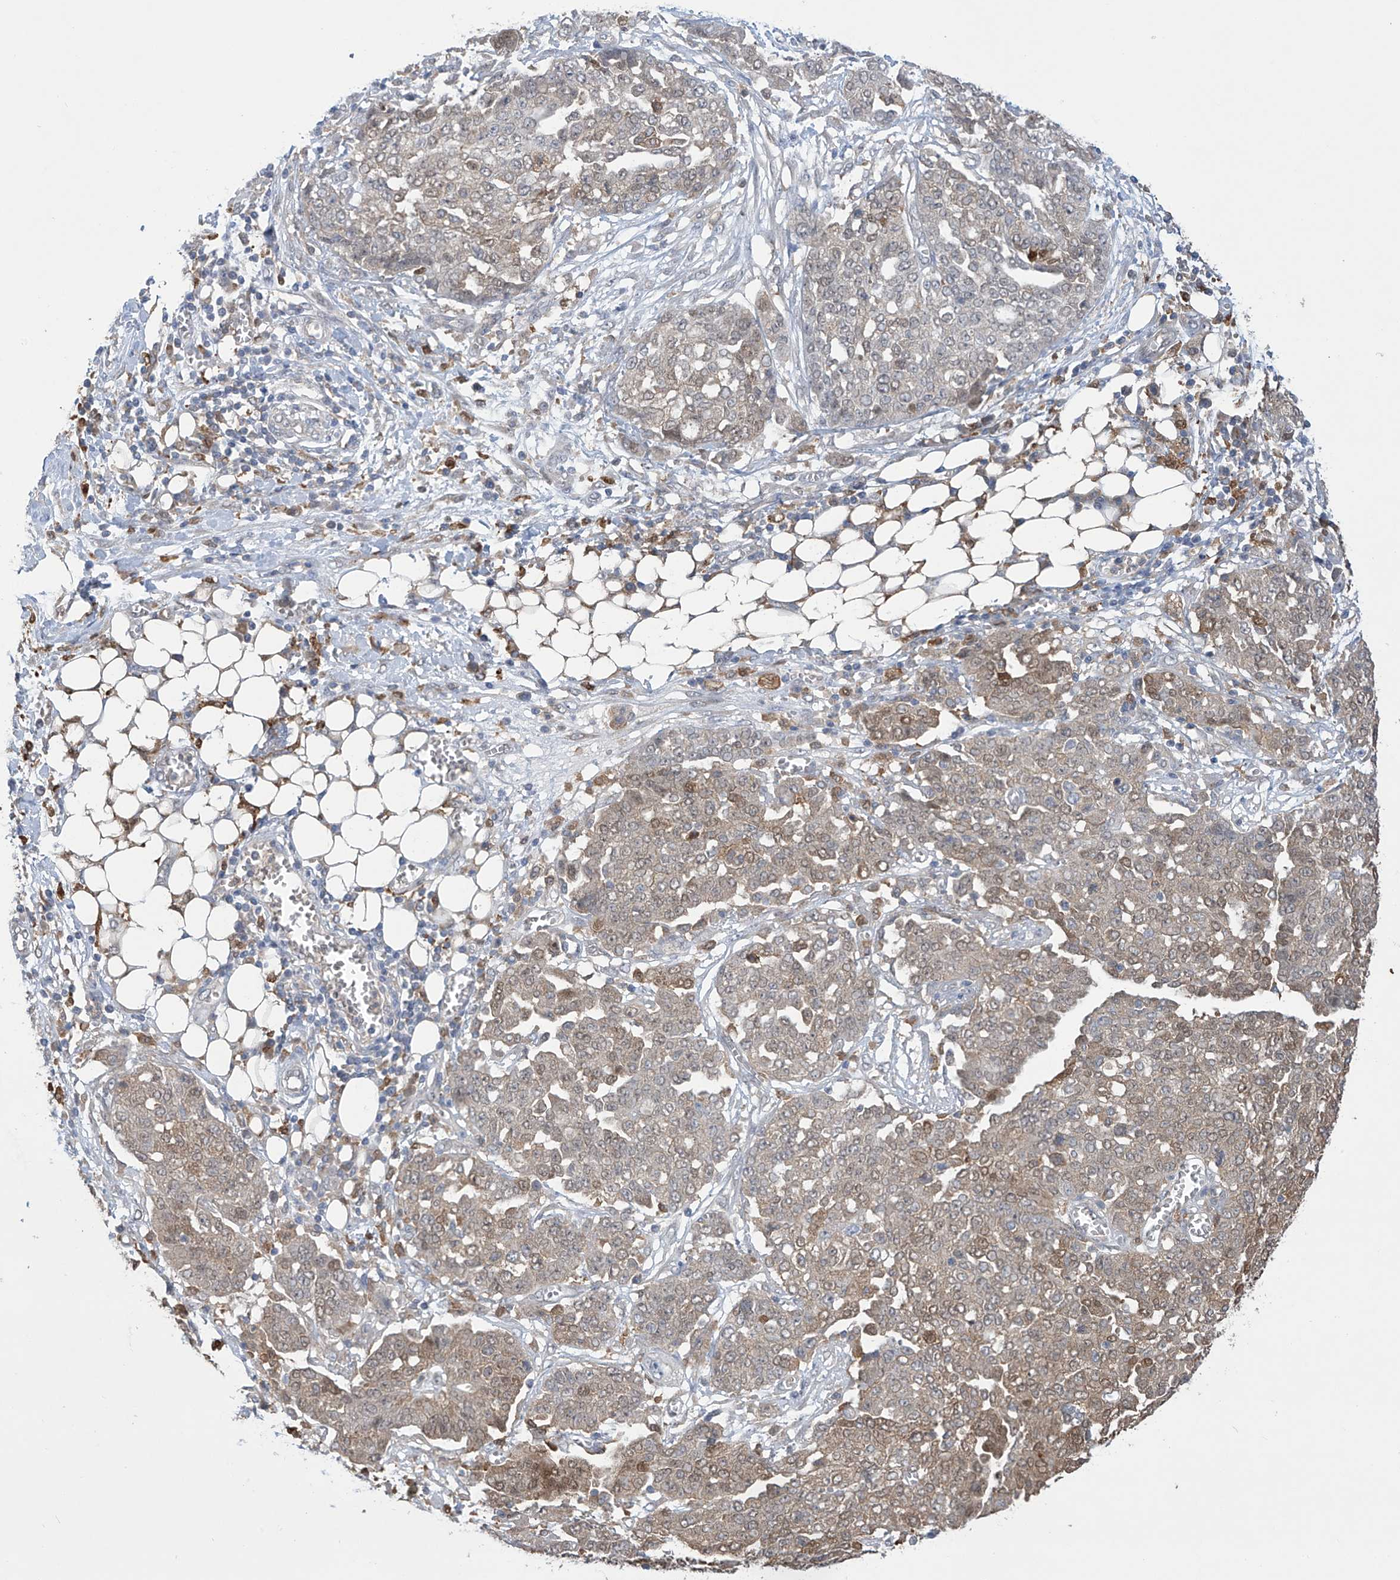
{"staining": {"intensity": "moderate", "quantity": ">75%", "location": "cytoplasmic/membranous,nuclear"}, "tissue": "ovarian cancer", "cell_type": "Tumor cells", "image_type": "cancer", "snomed": [{"axis": "morphology", "description": "Cystadenocarcinoma, serous, NOS"}, {"axis": "topography", "description": "Soft tissue"}, {"axis": "topography", "description": "Ovary"}], "caption": "Ovarian cancer stained with a protein marker exhibits moderate staining in tumor cells.", "gene": "IDH1", "patient": {"sex": "female", "age": 57}}